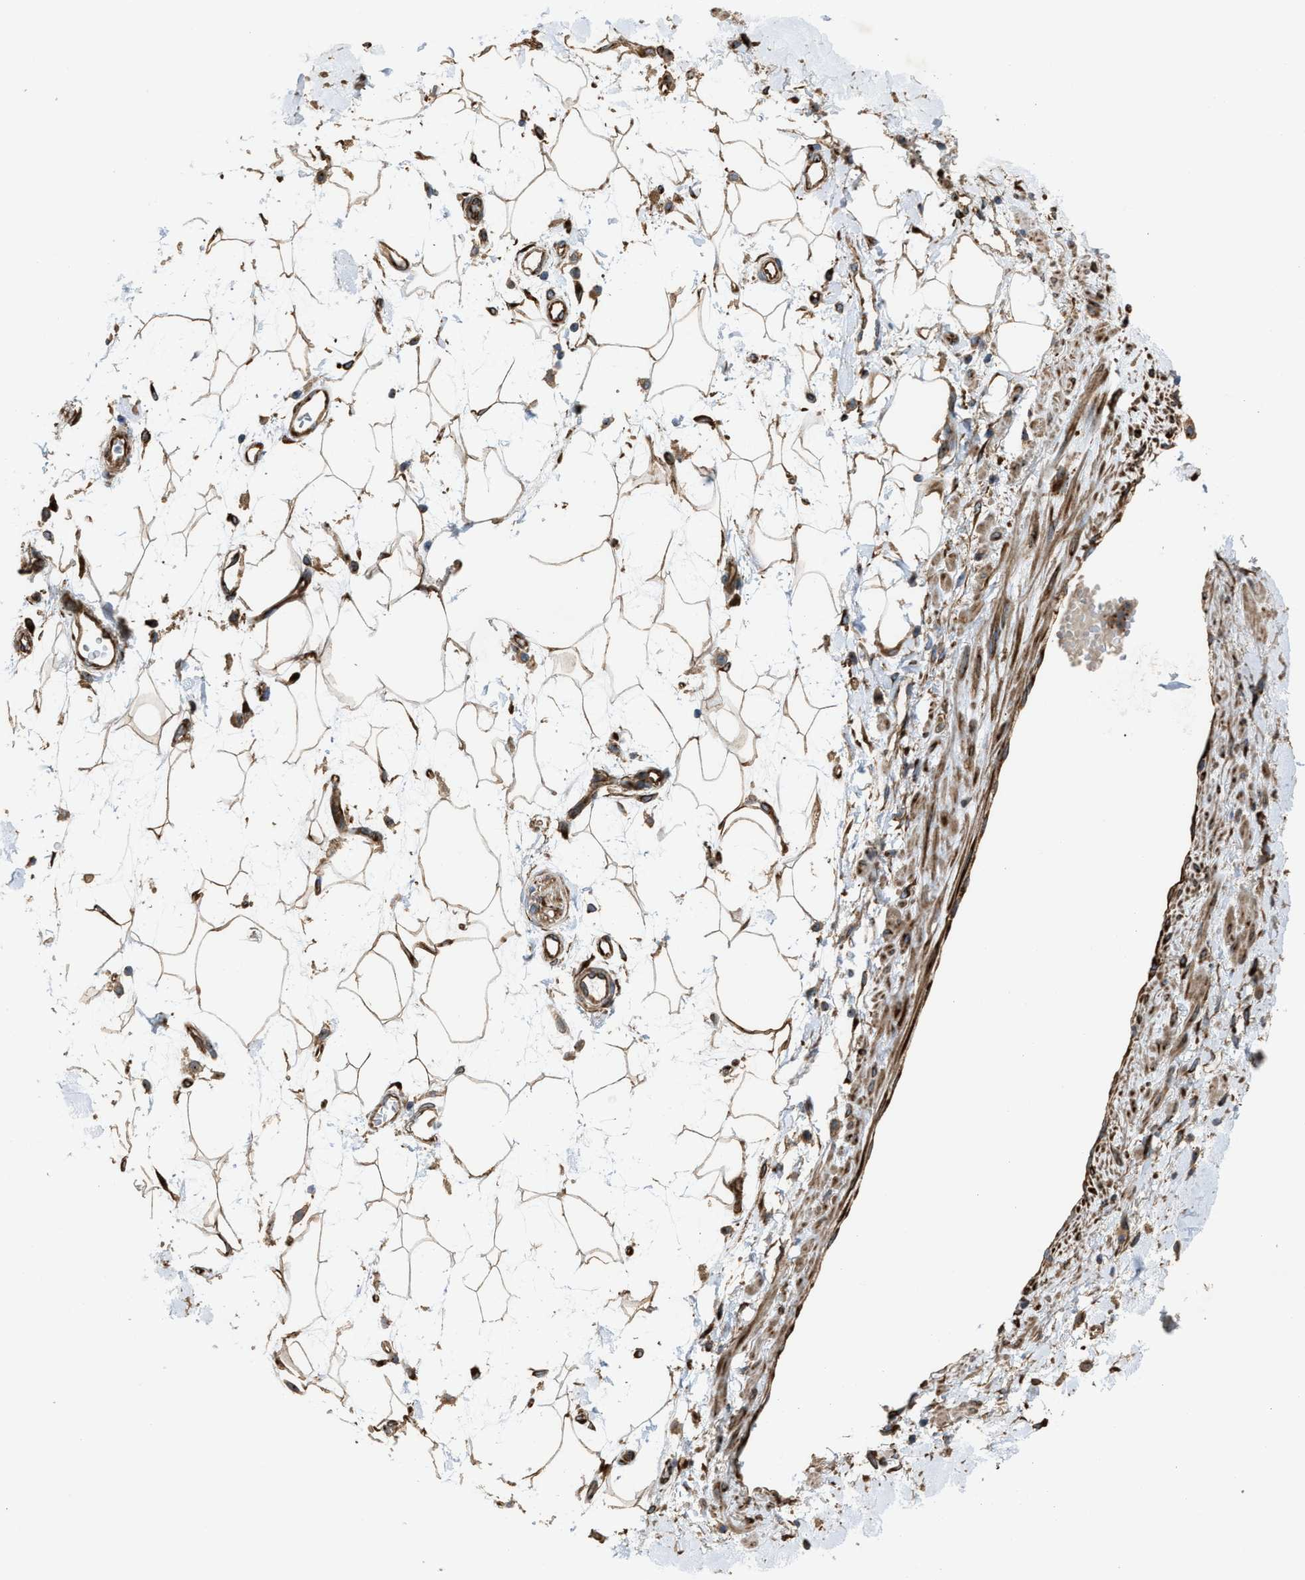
{"staining": {"intensity": "moderate", "quantity": ">75%", "location": "cytoplasmic/membranous"}, "tissue": "adipose tissue", "cell_type": "Adipocytes", "image_type": "normal", "snomed": [{"axis": "morphology", "description": "Normal tissue, NOS"}, {"axis": "morphology", "description": "Adenocarcinoma, NOS"}, {"axis": "topography", "description": "Duodenum"}, {"axis": "topography", "description": "Peripheral nerve tissue"}], "caption": "Adipose tissue stained with a brown dye exhibits moderate cytoplasmic/membranous positive staining in approximately >75% of adipocytes.", "gene": "TRPC1", "patient": {"sex": "female", "age": 60}}